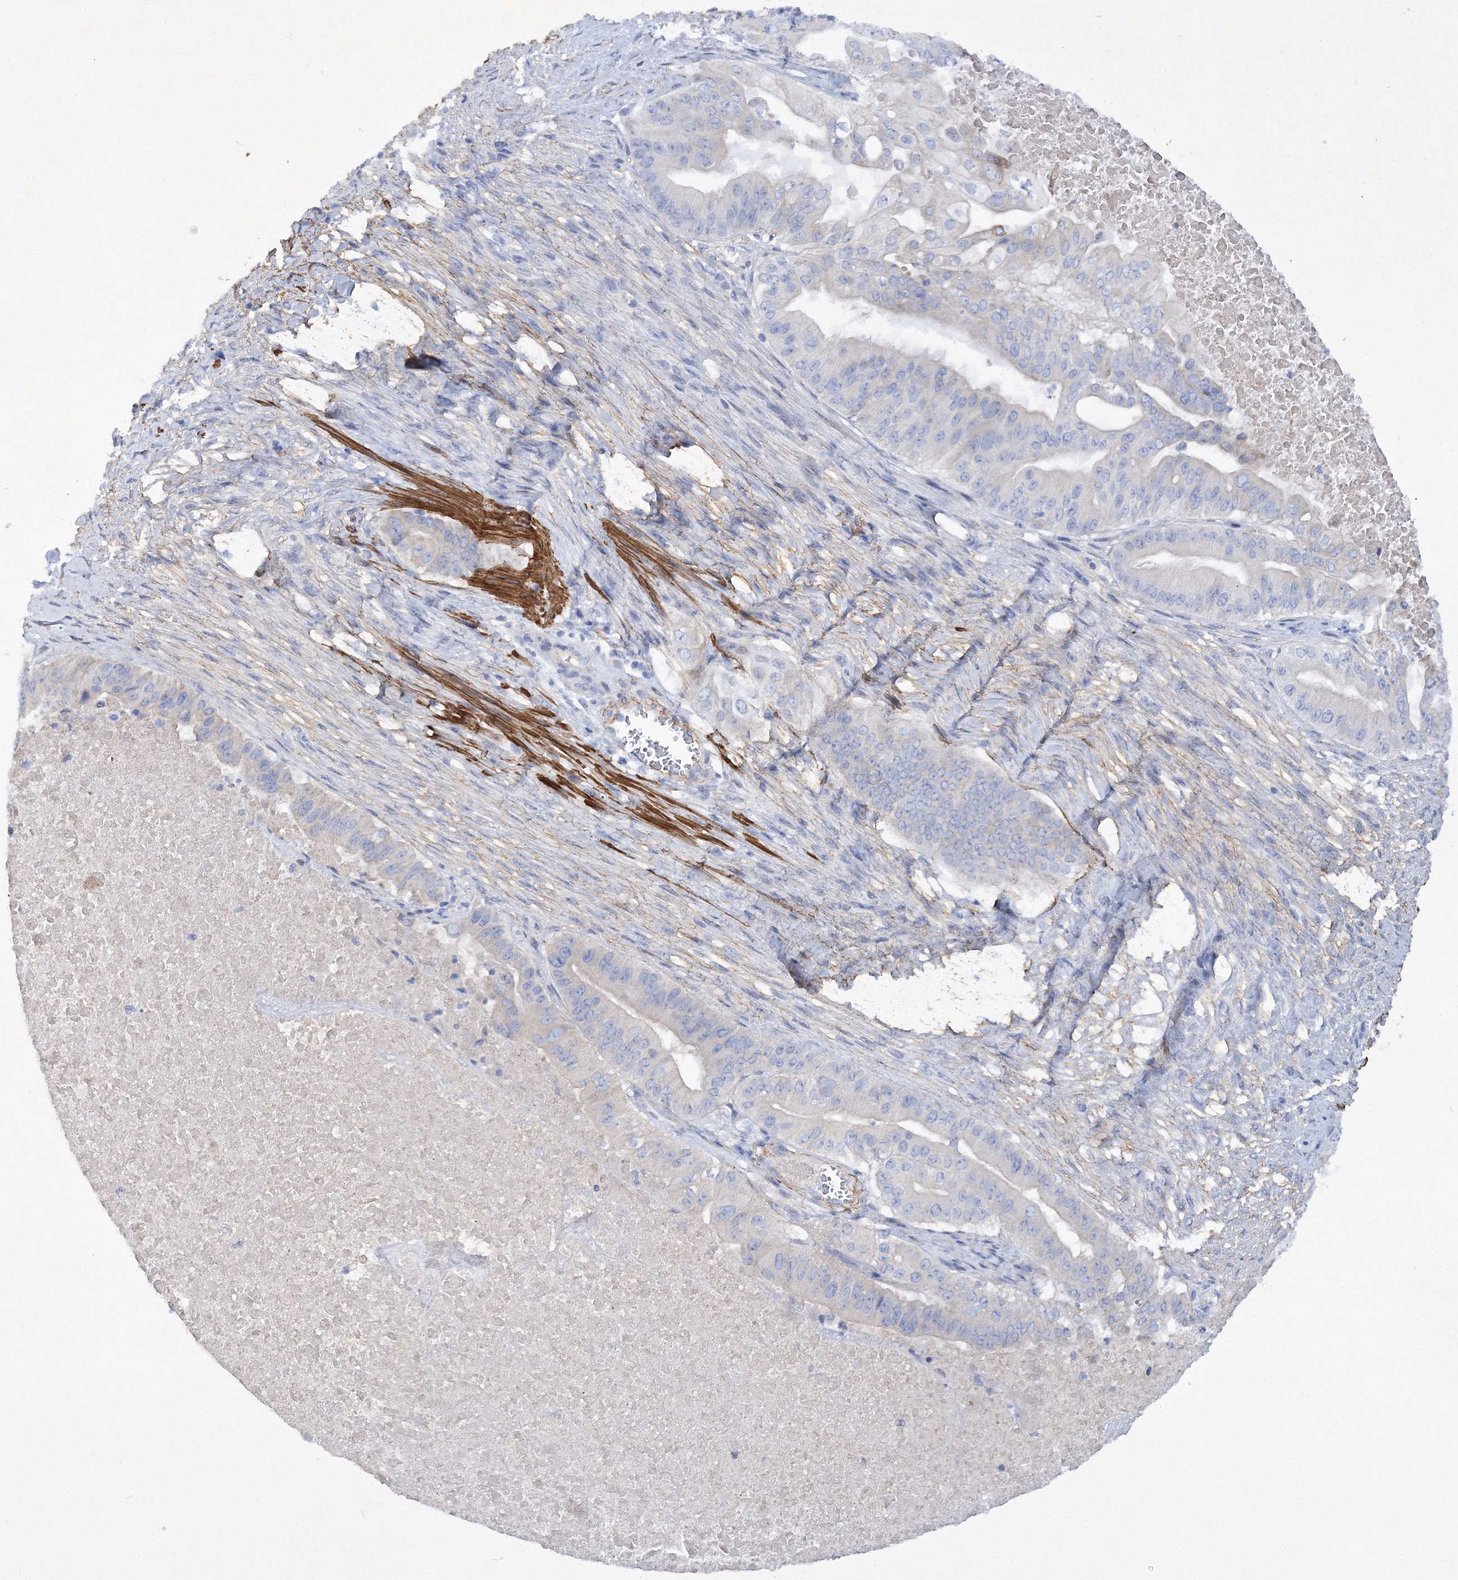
{"staining": {"intensity": "weak", "quantity": "<25%", "location": "cytoplasmic/membranous"}, "tissue": "pancreatic cancer", "cell_type": "Tumor cells", "image_type": "cancer", "snomed": [{"axis": "morphology", "description": "Adenocarcinoma, NOS"}, {"axis": "topography", "description": "Pancreas"}], "caption": "An immunohistochemistry photomicrograph of pancreatic adenocarcinoma is shown. There is no staining in tumor cells of pancreatic adenocarcinoma.", "gene": "RTN2", "patient": {"sex": "female", "age": 77}}